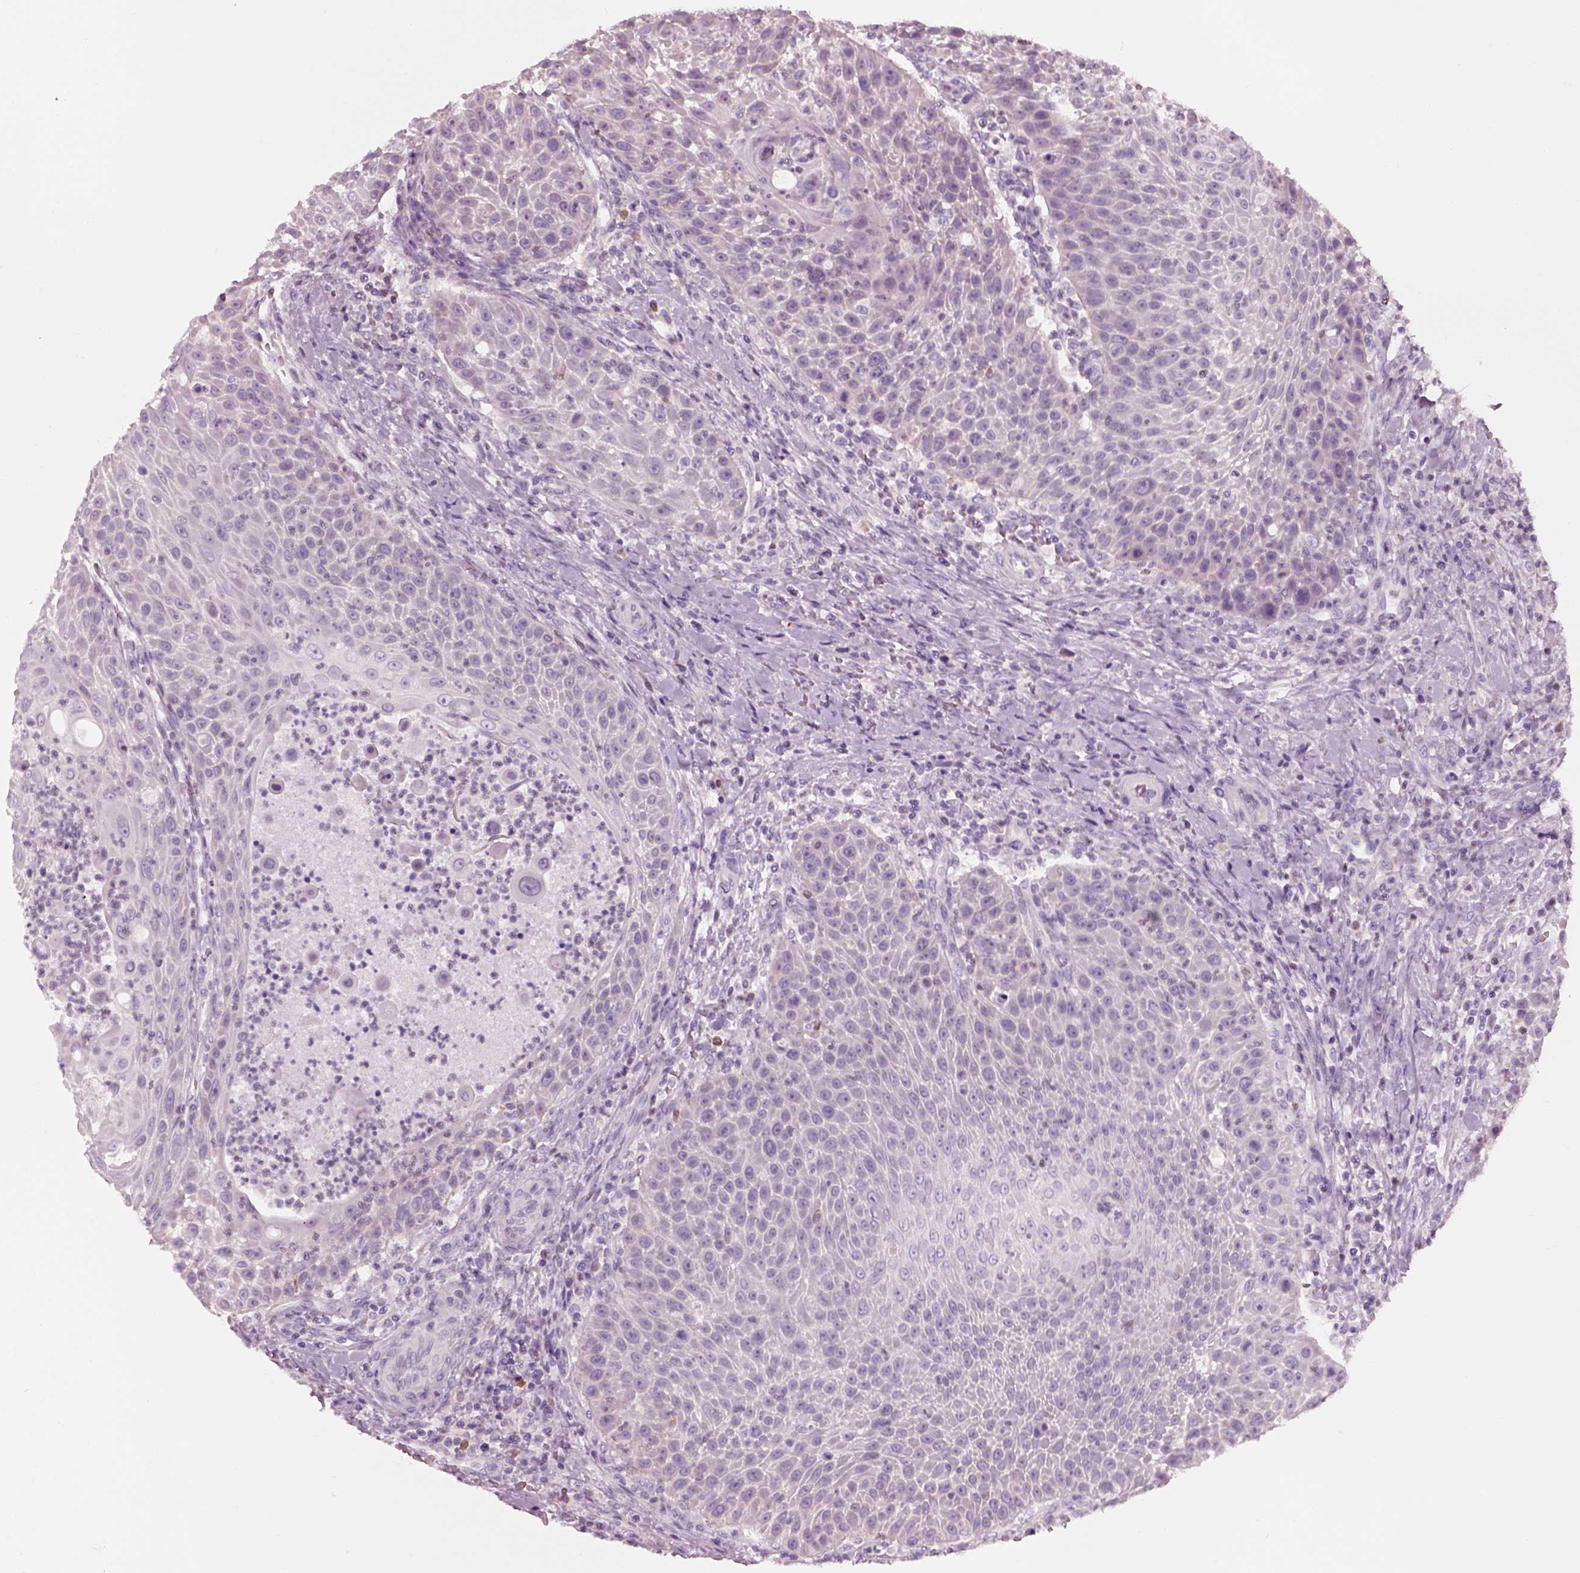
{"staining": {"intensity": "negative", "quantity": "none", "location": "none"}, "tissue": "head and neck cancer", "cell_type": "Tumor cells", "image_type": "cancer", "snomed": [{"axis": "morphology", "description": "Squamous cell carcinoma, NOS"}, {"axis": "topography", "description": "Head-Neck"}], "caption": "Immunohistochemical staining of head and neck cancer reveals no significant positivity in tumor cells.", "gene": "SLC27A2", "patient": {"sex": "male", "age": 69}}